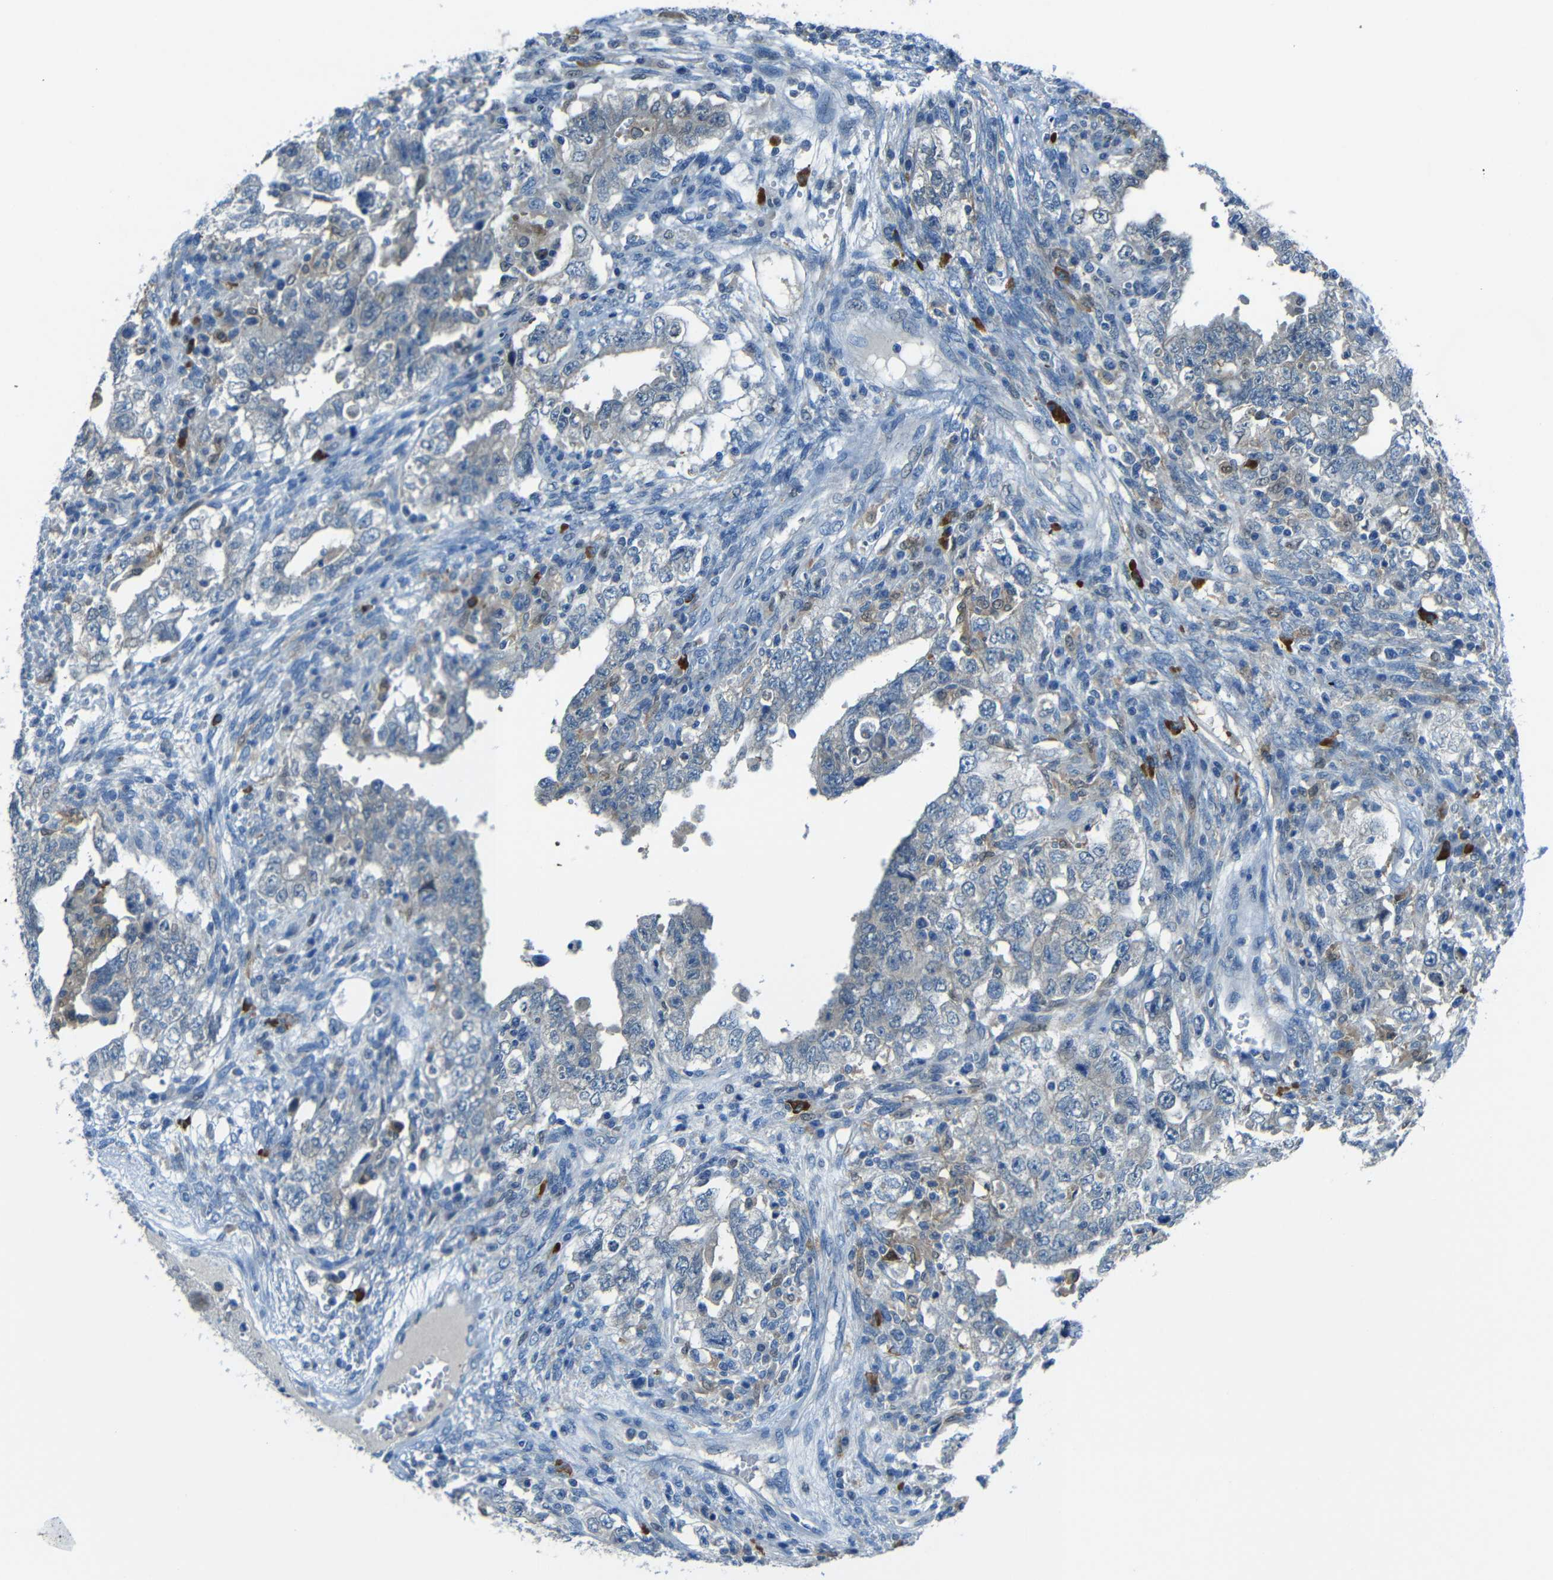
{"staining": {"intensity": "negative", "quantity": "none", "location": "none"}, "tissue": "testis cancer", "cell_type": "Tumor cells", "image_type": "cancer", "snomed": [{"axis": "morphology", "description": "Carcinoma, Embryonal, NOS"}, {"axis": "topography", "description": "Testis"}], "caption": "IHC image of neoplastic tissue: embryonal carcinoma (testis) stained with DAB (3,3'-diaminobenzidine) demonstrates no significant protein positivity in tumor cells. (Stains: DAB IHC with hematoxylin counter stain, Microscopy: brightfield microscopy at high magnification).", "gene": "CYP26B1", "patient": {"sex": "male", "age": 26}}